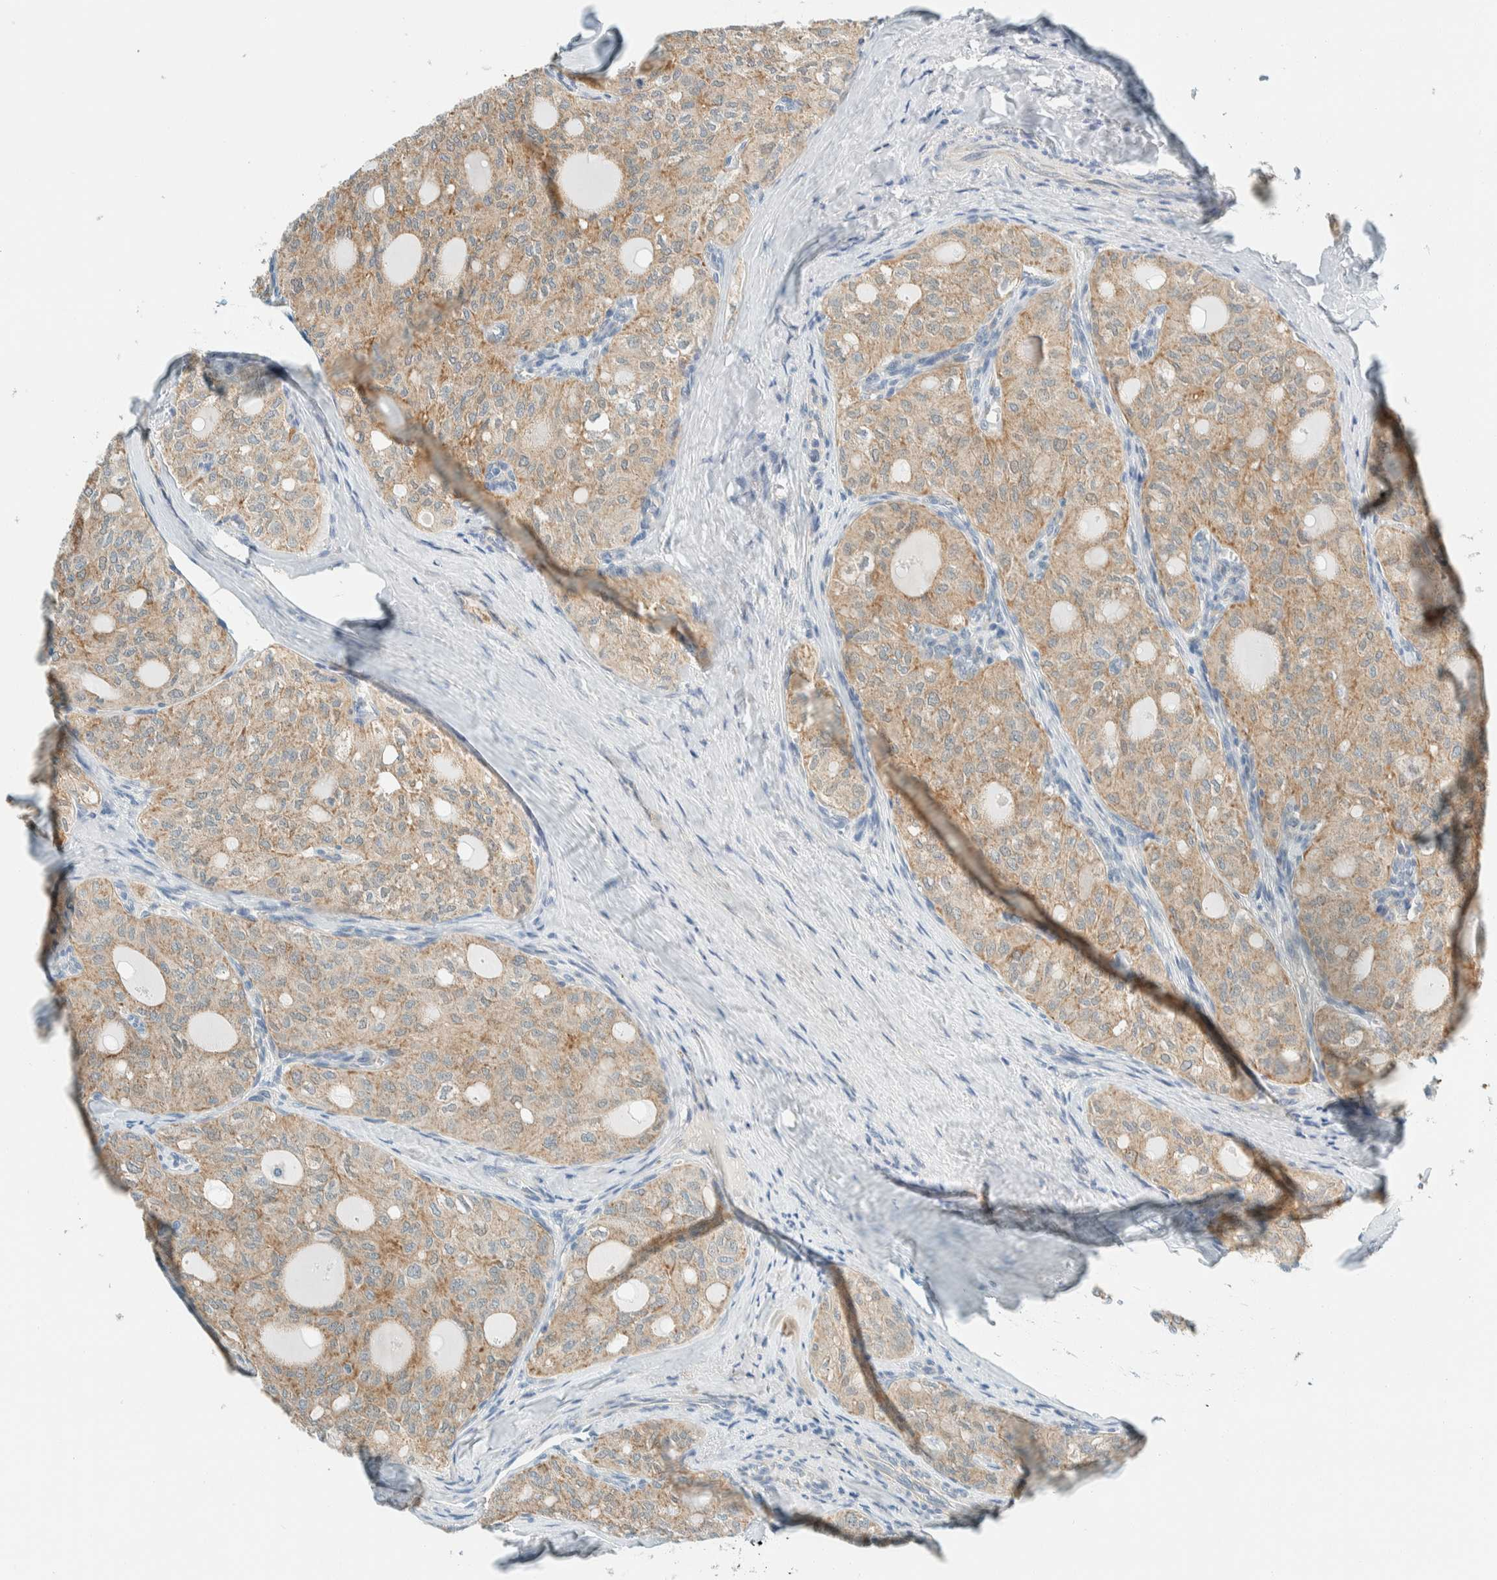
{"staining": {"intensity": "moderate", "quantity": ">75%", "location": "cytoplasmic/membranous"}, "tissue": "thyroid cancer", "cell_type": "Tumor cells", "image_type": "cancer", "snomed": [{"axis": "morphology", "description": "Follicular adenoma carcinoma, NOS"}, {"axis": "topography", "description": "Thyroid gland"}], "caption": "This histopathology image demonstrates IHC staining of thyroid cancer (follicular adenoma carcinoma), with medium moderate cytoplasmic/membranous expression in about >75% of tumor cells.", "gene": "ALDH7A1", "patient": {"sex": "male", "age": 75}}